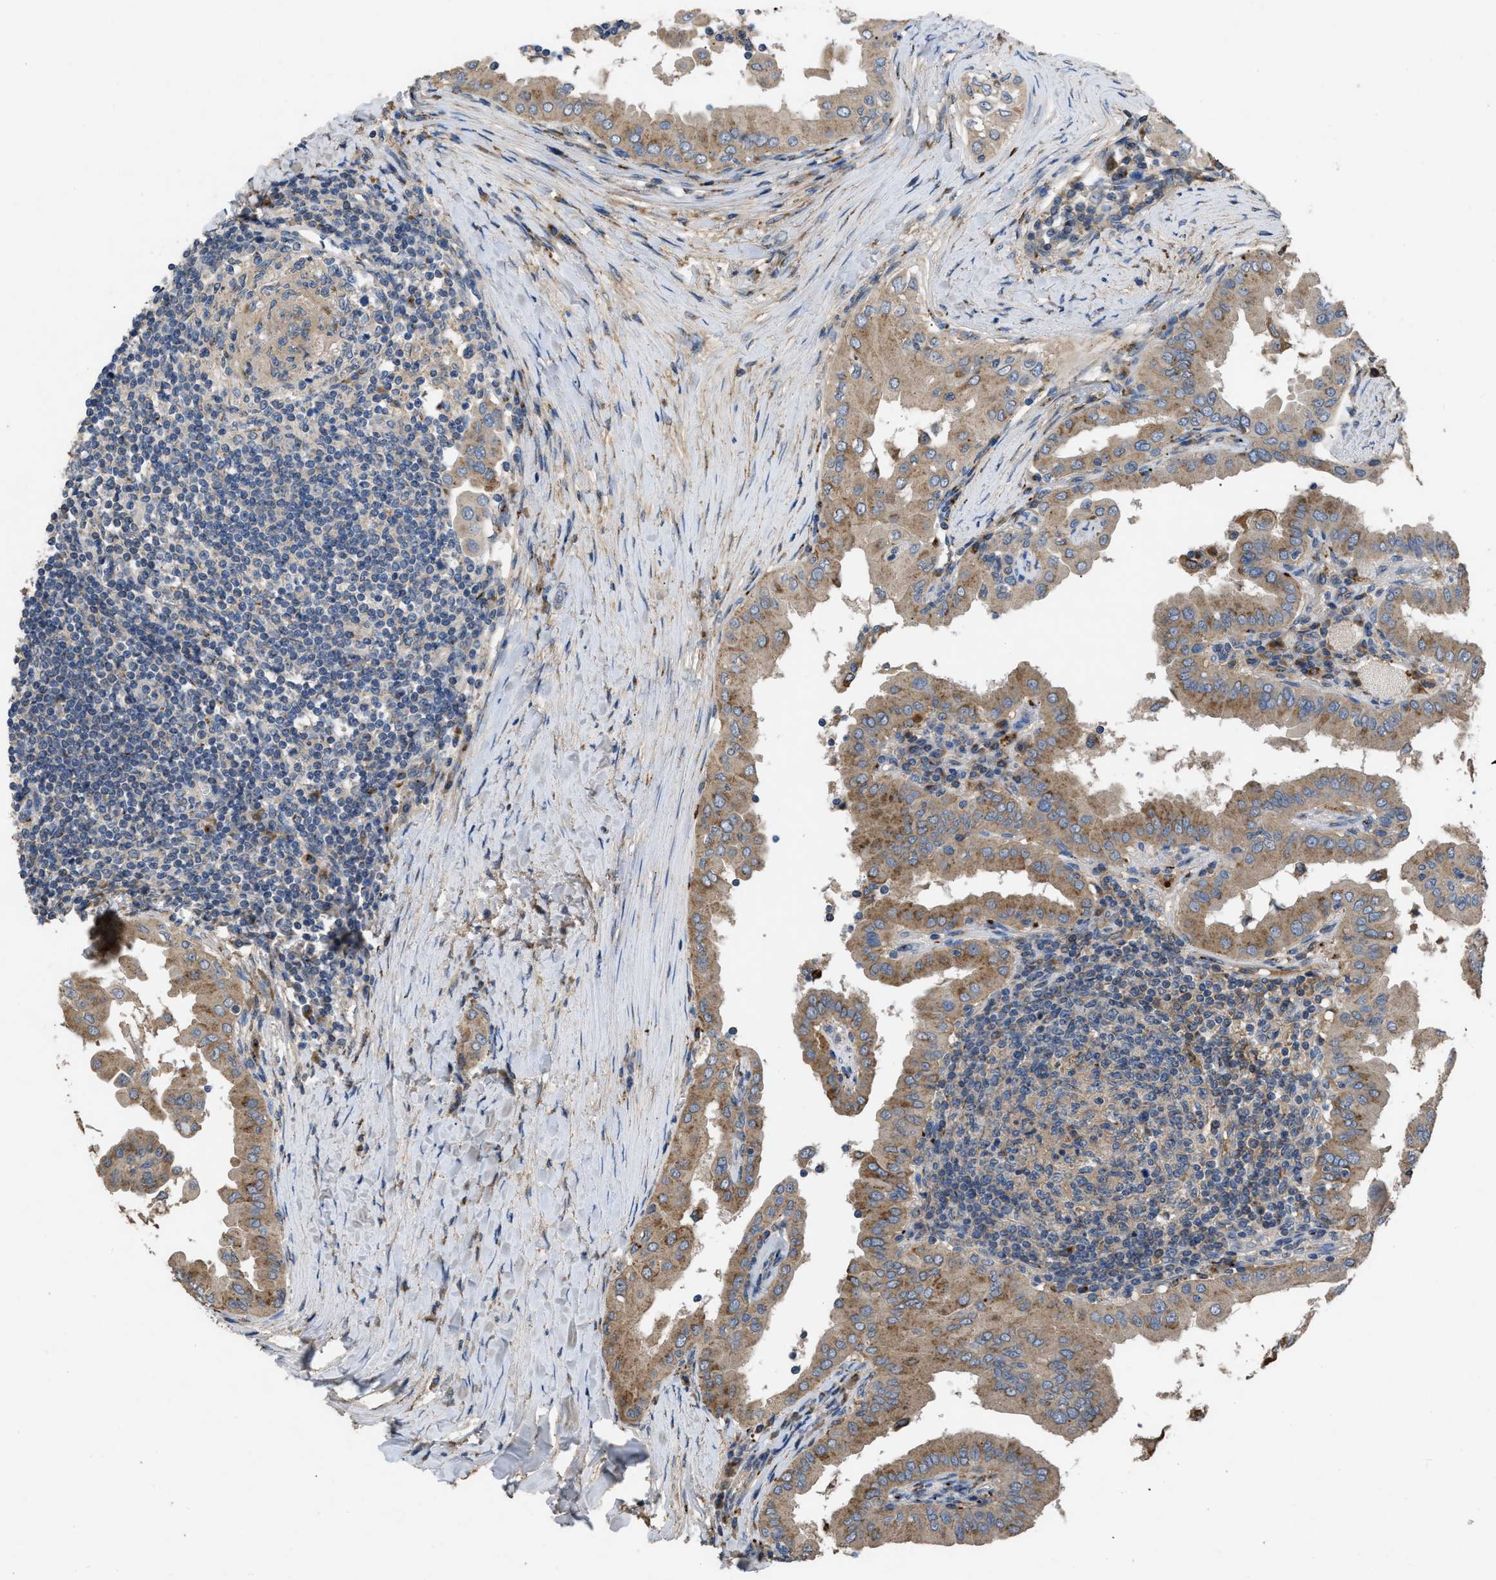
{"staining": {"intensity": "moderate", "quantity": ">75%", "location": "cytoplasmic/membranous"}, "tissue": "thyroid cancer", "cell_type": "Tumor cells", "image_type": "cancer", "snomed": [{"axis": "morphology", "description": "Papillary adenocarcinoma, NOS"}, {"axis": "topography", "description": "Thyroid gland"}], "caption": "Tumor cells reveal medium levels of moderate cytoplasmic/membranous positivity in about >75% of cells in human papillary adenocarcinoma (thyroid).", "gene": "SIK2", "patient": {"sex": "male", "age": 33}}